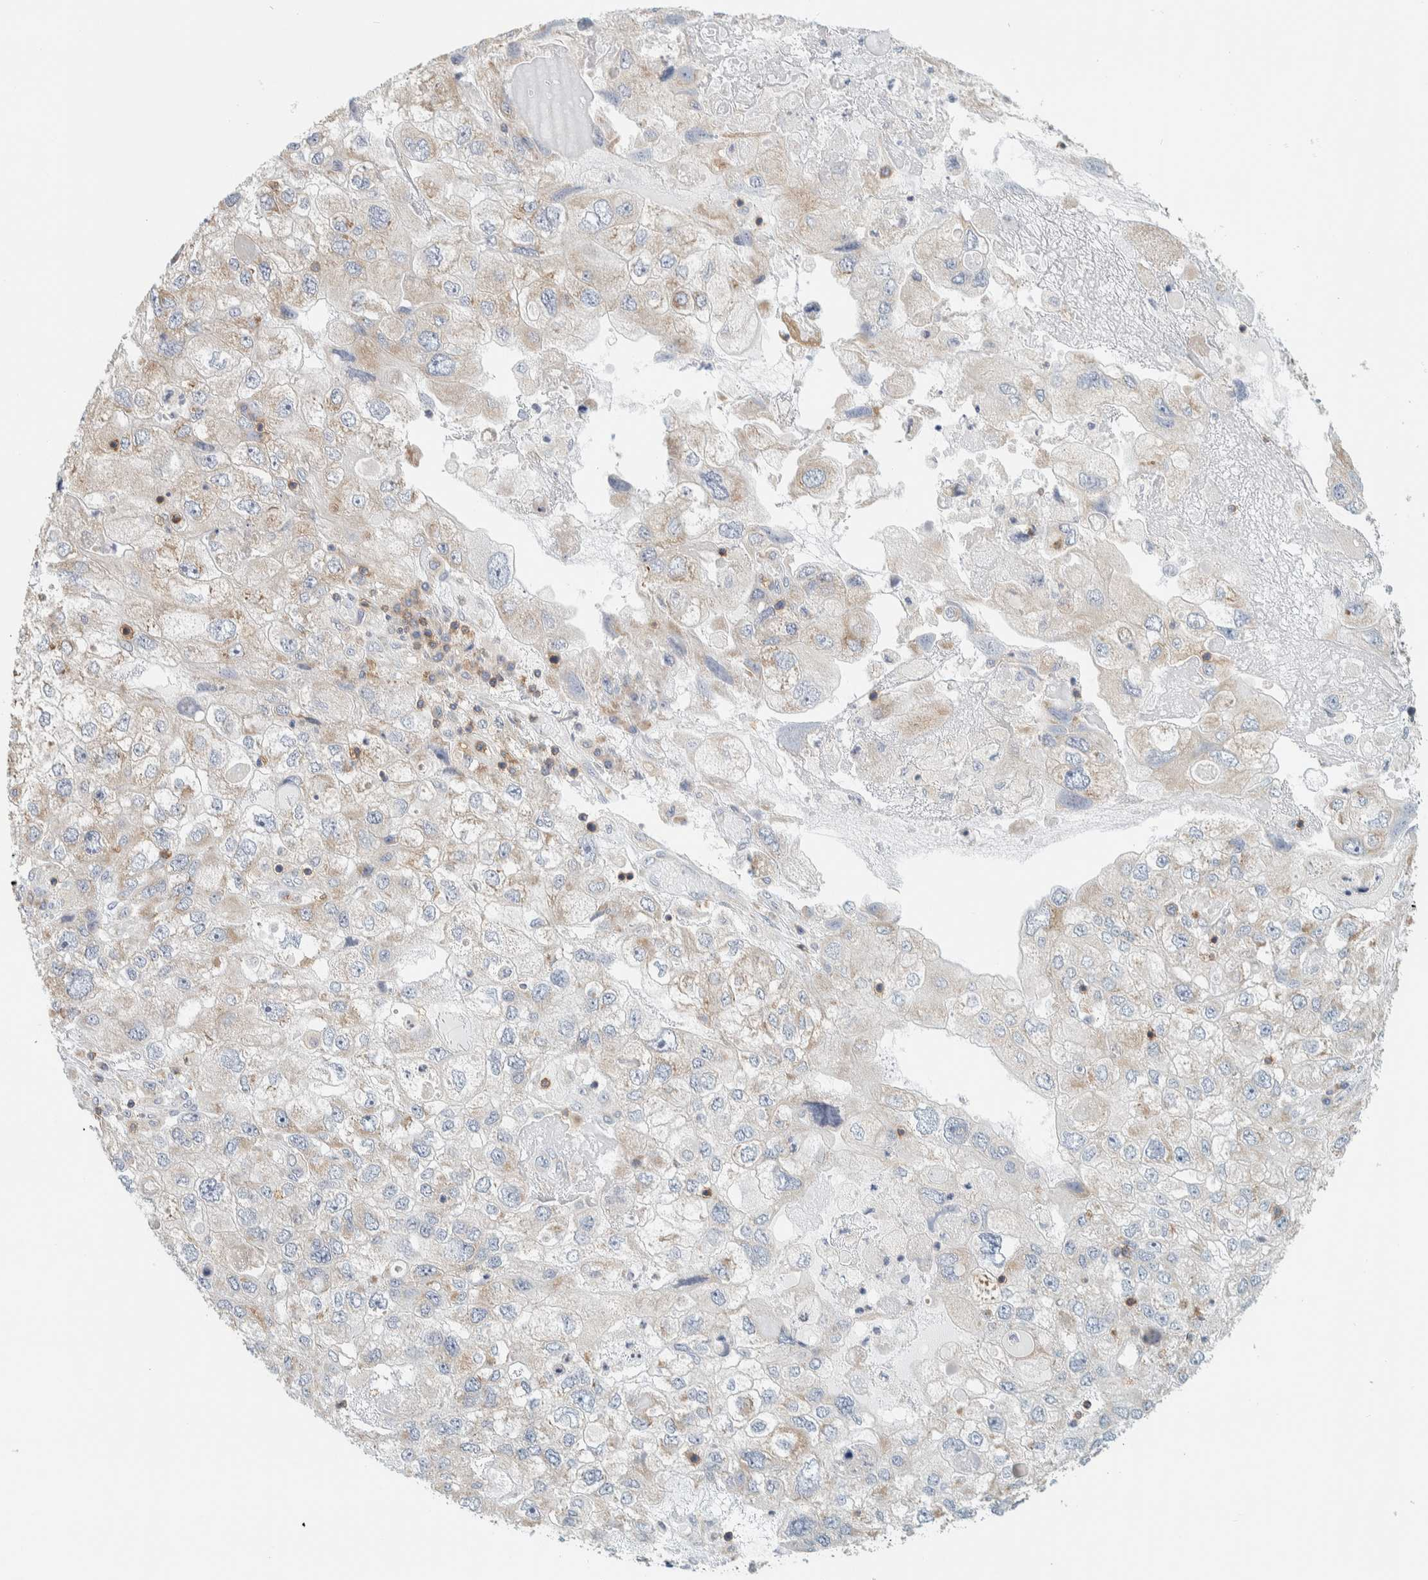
{"staining": {"intensity": "weak", "quantity": "<25%", "location": "cytoplasmic/membranous"}, "tissue": "endometrial cancer", "cell_type": "Tumor cells", "image_type": "cancer", "snomed": [{"axis": "morphology", "description": "Adenocarcinoma, NOS"}, {"axis": "topography", "description": "Endometrium"}], "caption": "Immunohistochemistry image of neoplastic tissue: endometrial cancer stained with DAB (3,3'-diaminobenzidine) demonstrates no significant protein positivity in tumor cells.", "gene": "CCDC57", "patient": {"sex": "female", "age": 49}}